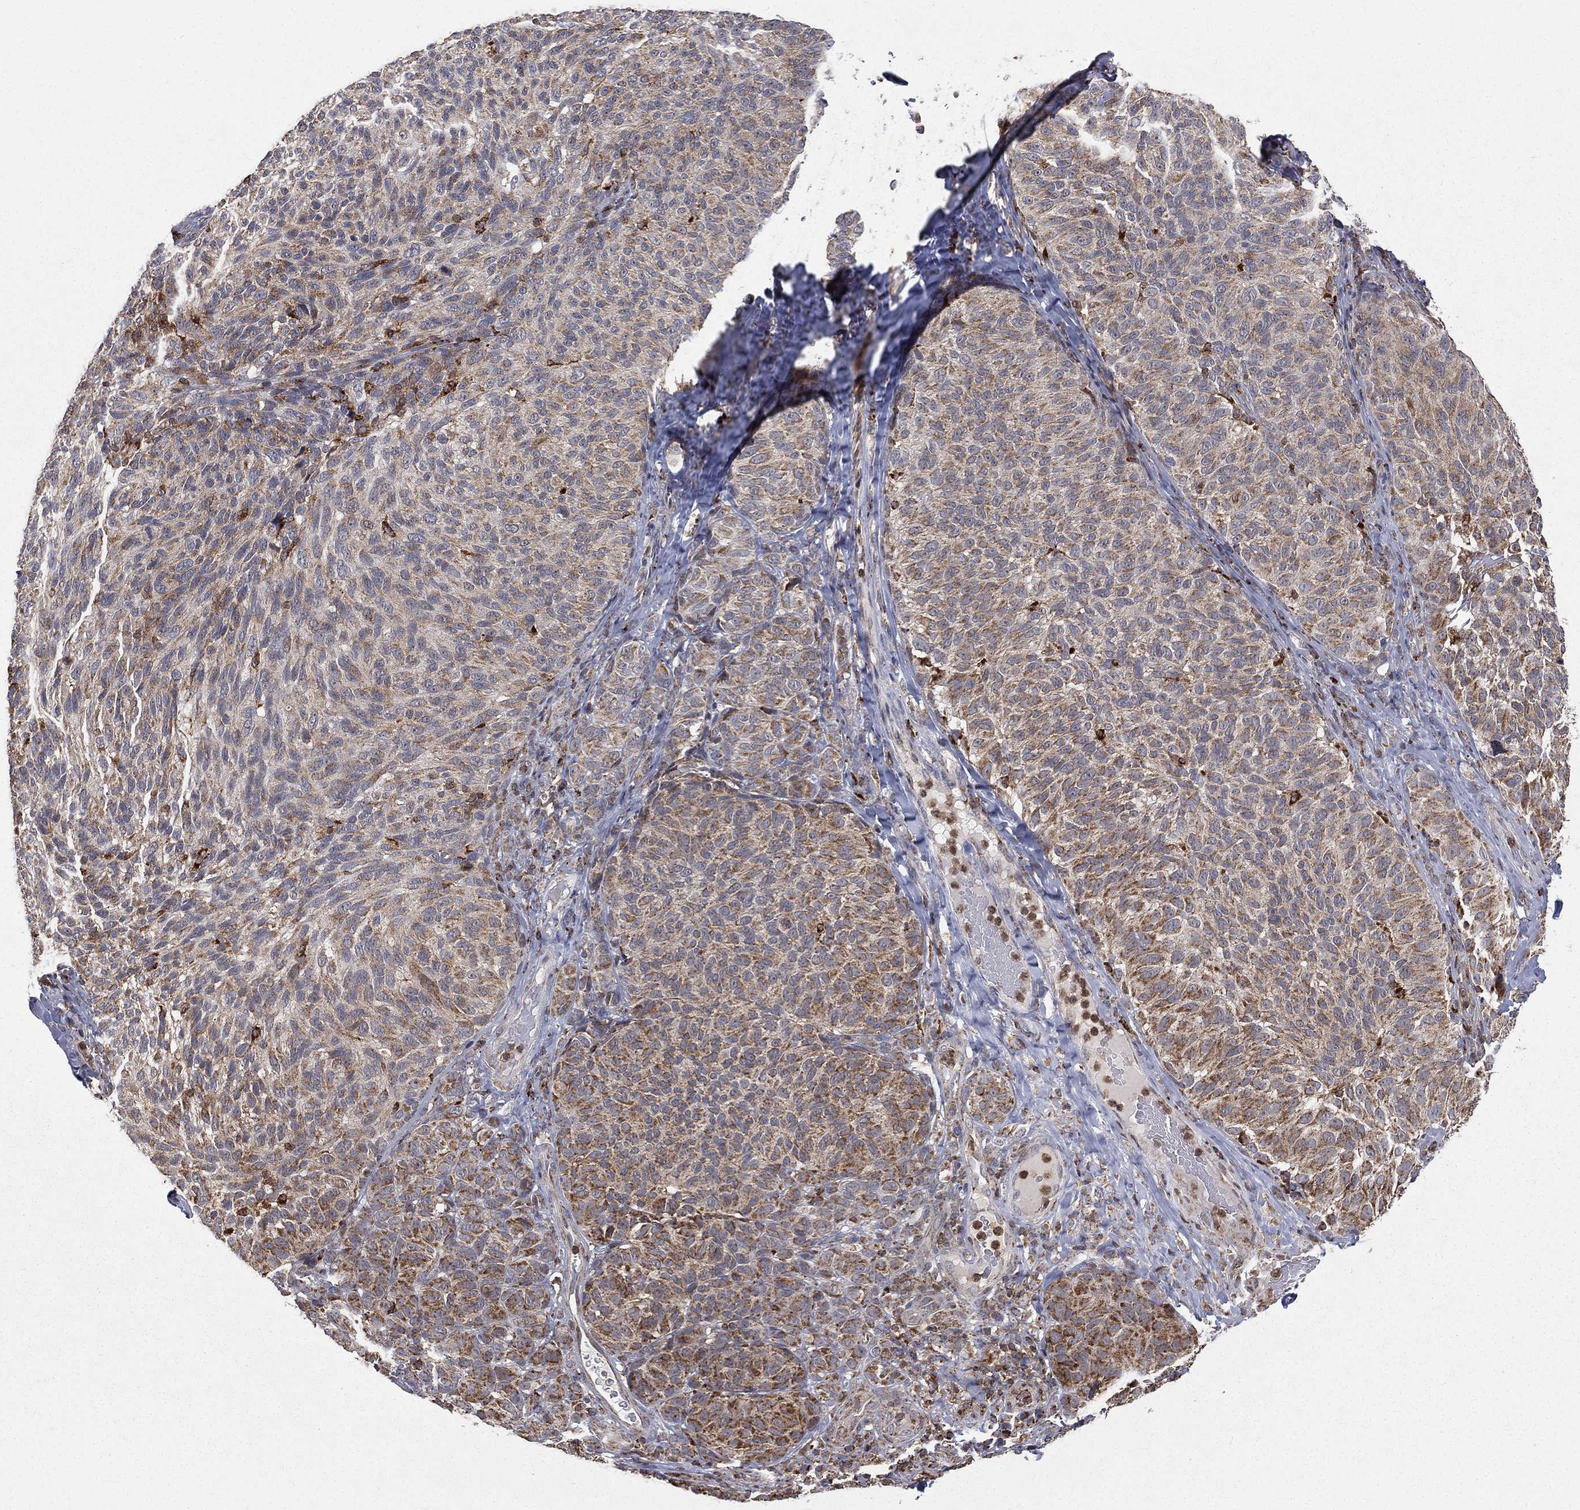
{"staining": {"intensity": "strong", "quantity": "25%-75%", "location": "cytoplasmic/membranous"}, "tissue": "melanoma", "cell_type": "Tumor cells", "image_type": "cancer", "snomed": [{"axis": "morphology", "description": "Malignant melanoma, NOS"}, {"axis": "topography", "description": "Skin"}], "caption": "Human melanoma stained for a protein (brown) exhibits strong cytoplasmic/membranous positive expression in about 25%-75% of tumor cells.", "gene": "RIN3", "patient": {"sex": "female", "age": 73}}